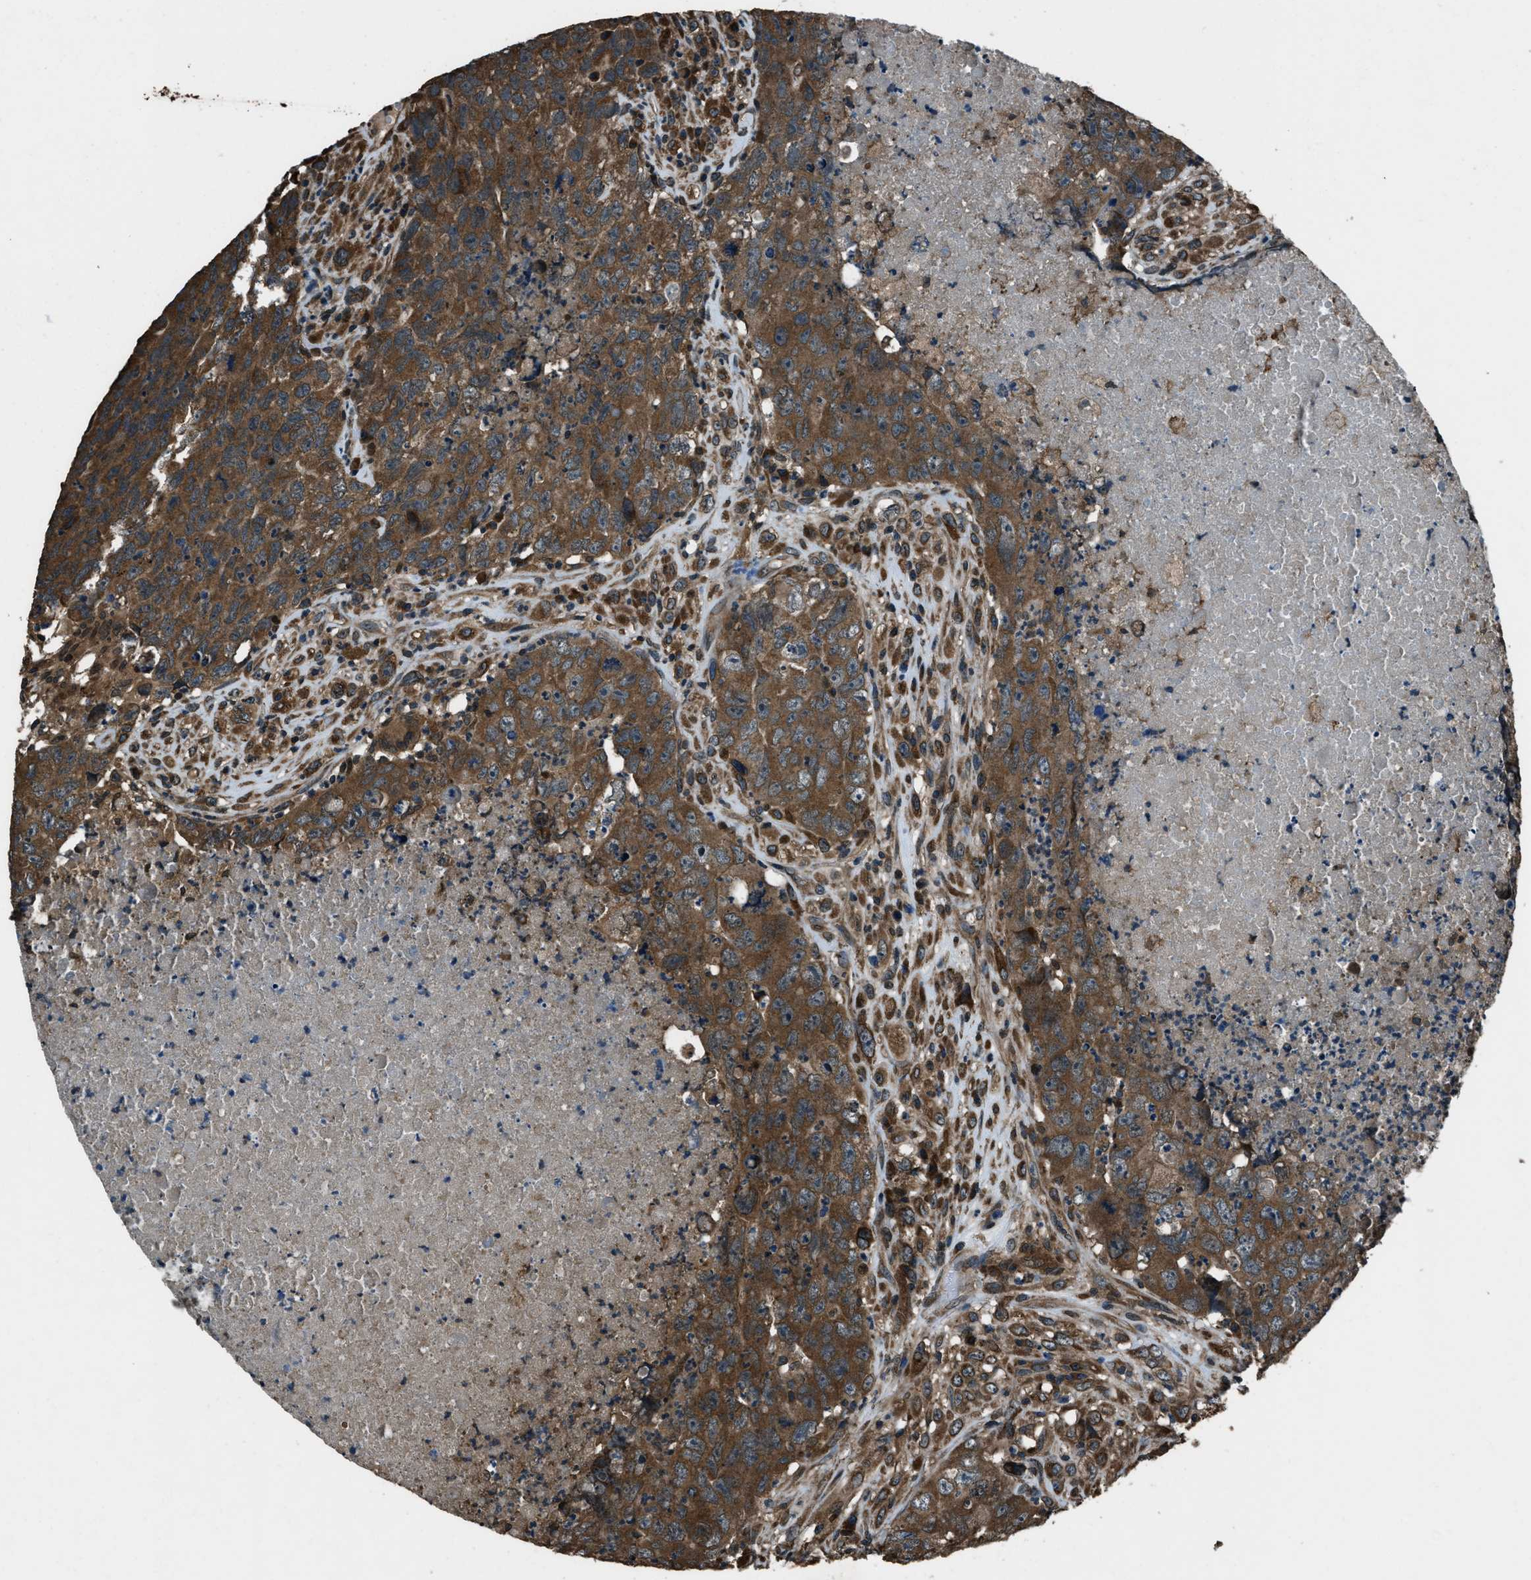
{"staining": {"intensity": "strong", "quantity": ">75%", "location": "cytoplasmic/membranous"}, "tissue": "testis cancer", "cell_type": "Tumor cells", "image_type": "cancer", "snomed": [{"axis": "morphology", "description": "Carcinoma, Embryonal, NOS"}, {"axis": "topography", "description": "Testis"}], "caption": "Testis embryonal carcinoma was stained to show a protein in brown. There is high levels of strong cytoplasmic/membranous staining in approximately >75% of tumor cells.", "gene": "TRIM4", "patient": {"sex": "male", "age": 32}}